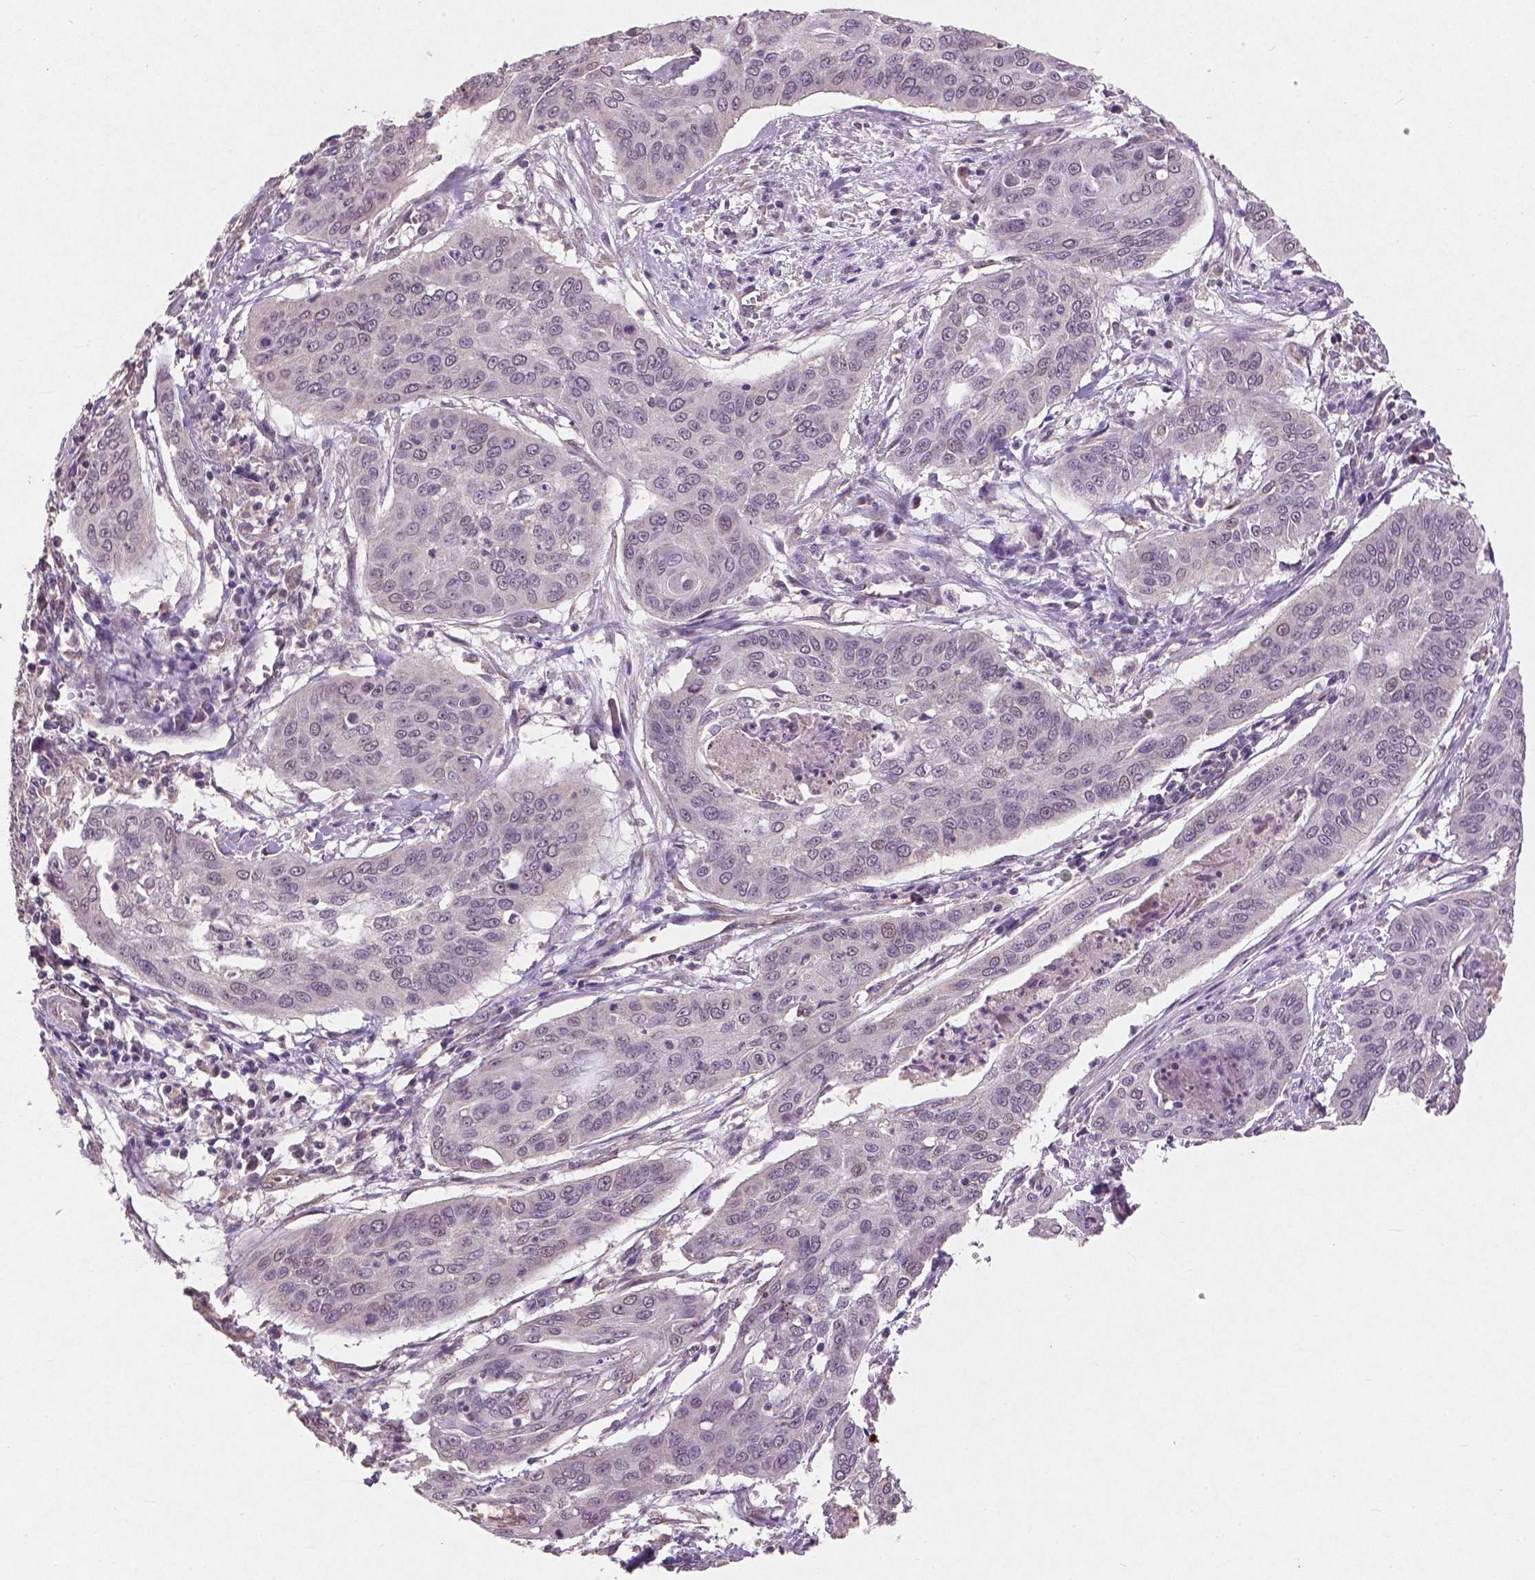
{"staining": {"intensity": "negative", "quantity": "none", "location": "none"}, "tissue": "cervical cancer", "cell_type": "Tumor cells", "image_type": "cancer", "snomed": [{"axis": "morphology", "description": "Squamous cell carcinoma, NOS"}, {"axis": "topography", "description": "Cervix"}], "caption": "Tumor cells show no significant protein expression in squamous cell carcinoma (cervical).", "gene": "SMAD2", "patient": {"sex": "female", "age": 39}}